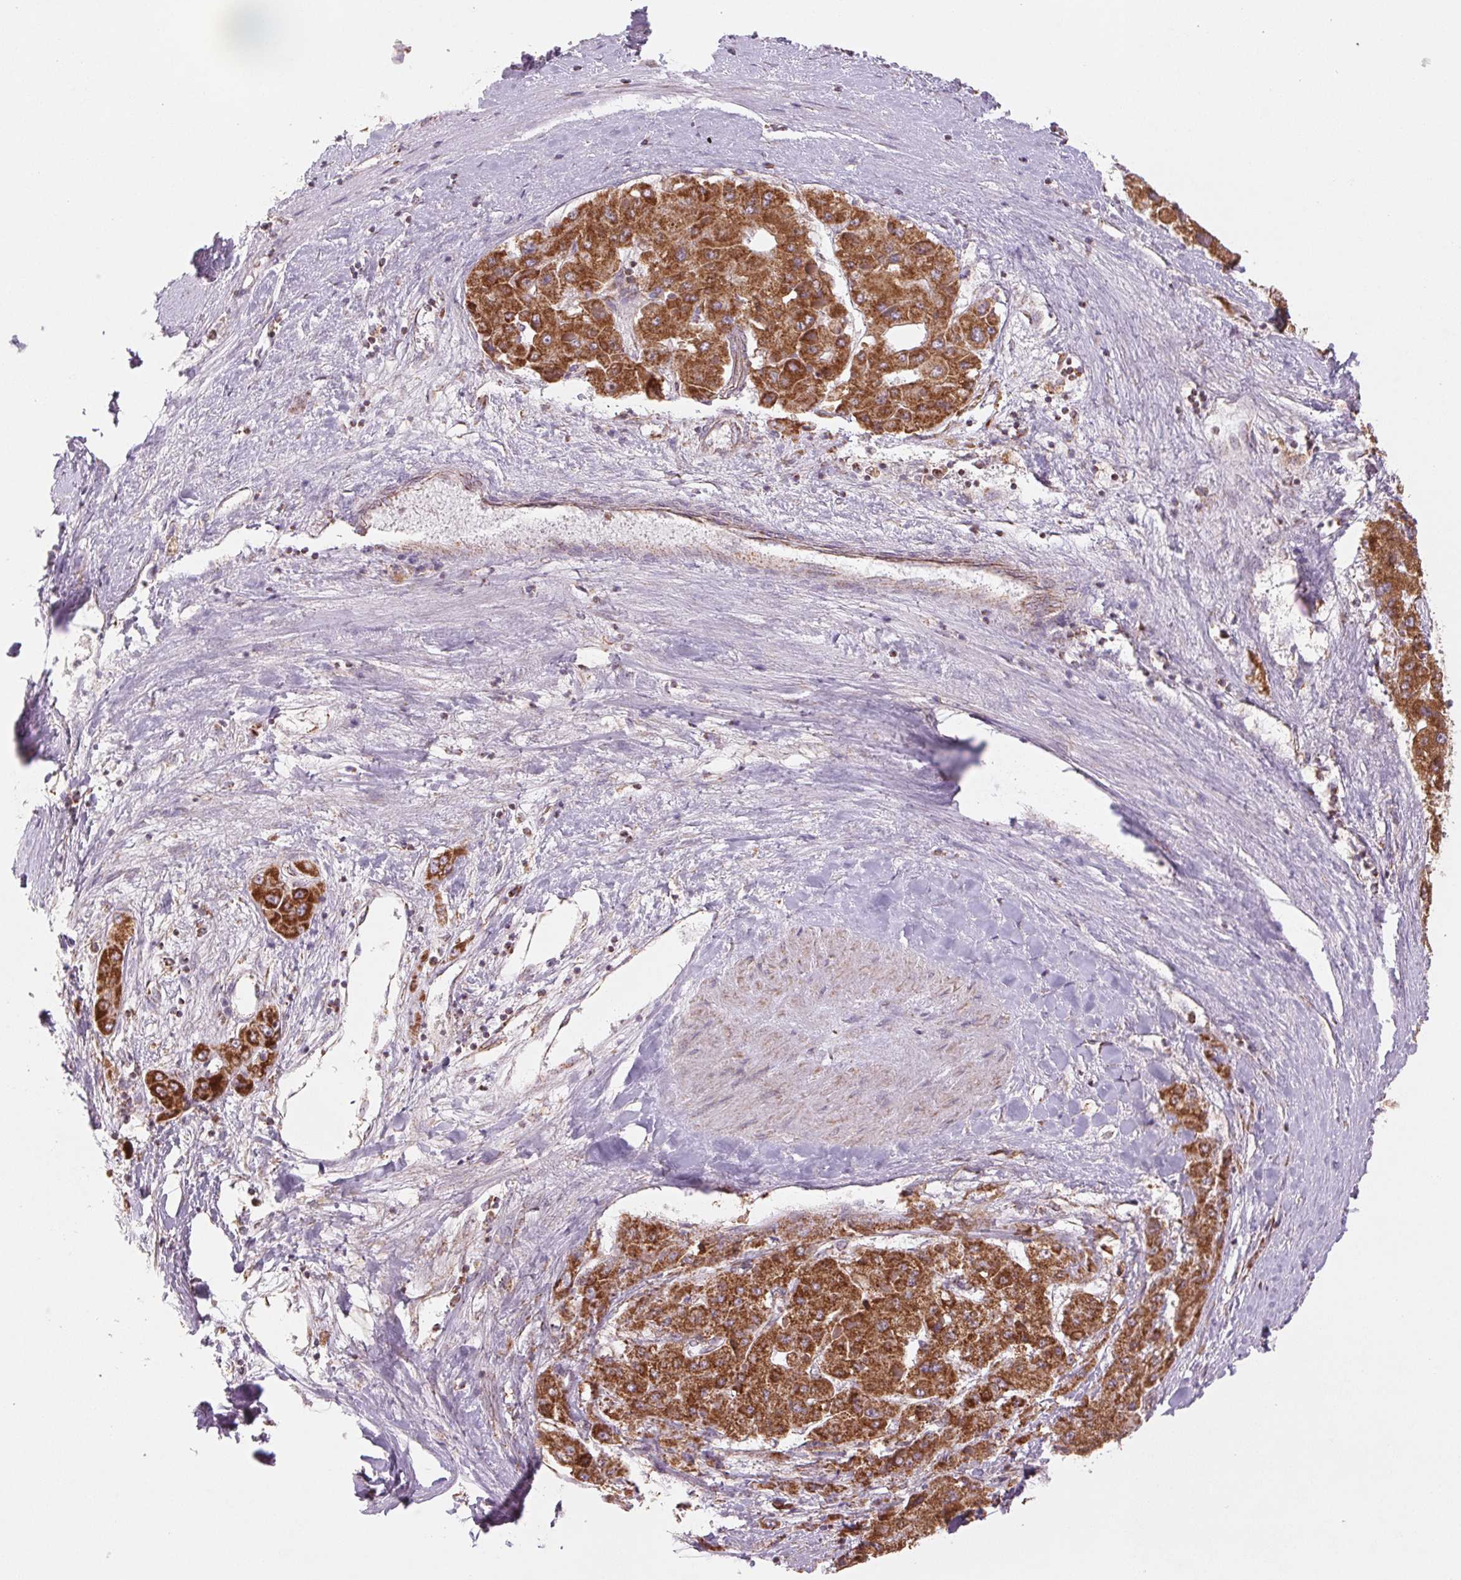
{"staining": {"intensity": "strong", "quantity": ">75%", "location": "cytoplasmic/membranous"}, "tissue": "liver cancer", "cell_type": "Tumor cells", "image_type": "cancer", "snomed": [{"axis": "morphology", "description": "Carcinoma, Hepatocellular, NOS"}, {"axis": "topography", "description": "Liver"}], "caption": "Protein staining of hepatocellular carcinoma (liver) tissue demonstrates strong cytoplasmic/membranous staining in approximately >75% of tumor cells.", "gene": "MATCAP1", "patient": {"sex": "female", "age": 73}}